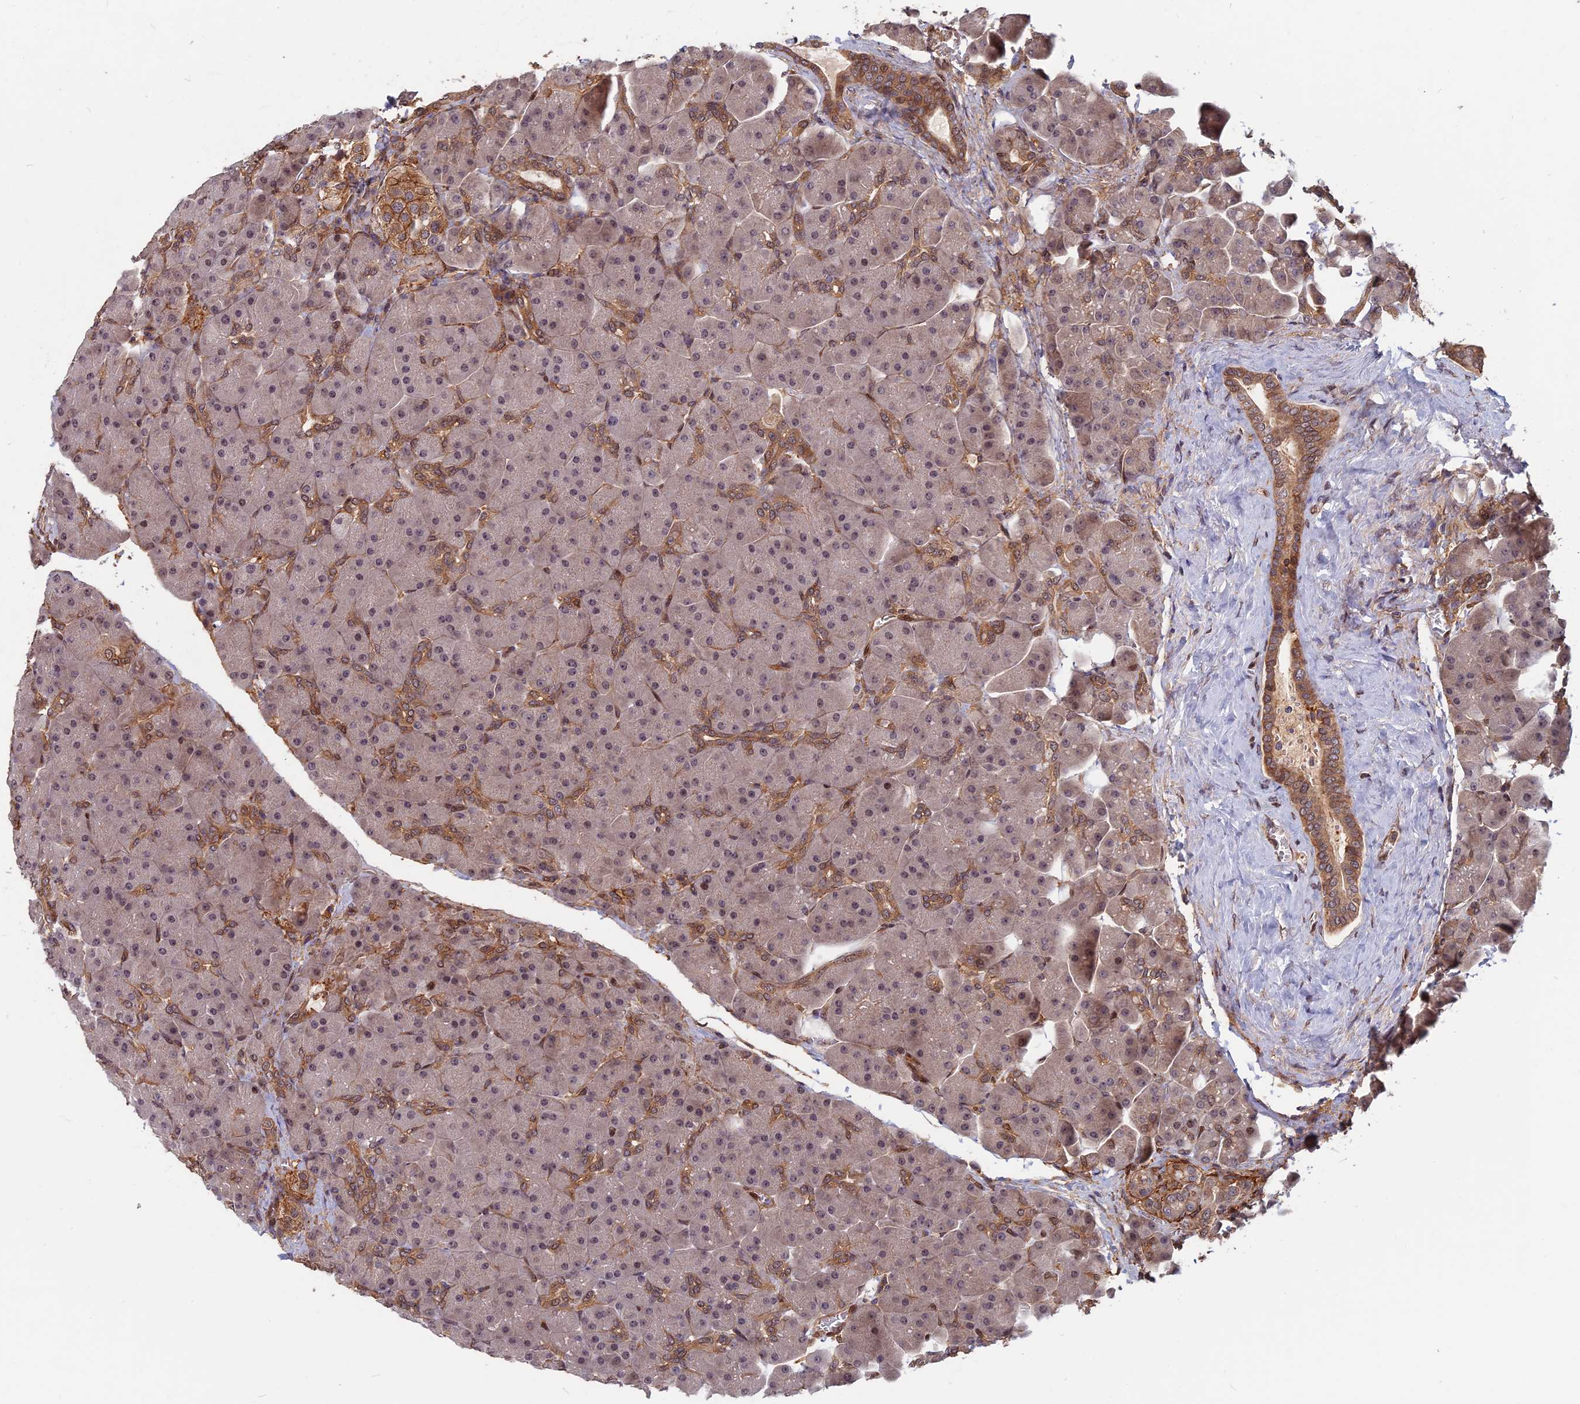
{"staining": {"intensity": "moderate", "quantity": "25%-75%", "location": "cytoplasmic/membranous,nuclear"}, "tissue": "pancreas", "cell_type": "Exocrine glandular cells", "image_type": "normal", "snomed": [{"axis": "morphology", "description": "Normal tissue, NOS"}, {"axis": "topography", "description": "Pancreas"}], "caption": "Immunohistochemistry staining of unremarkable pancreas, which reveals medium levels of moderate cytoplasmic/membranous,nuclear positivity in about 25%-75% of exocrine glandular cells indicating moderate cytoplasmic/membranous,nuclear protein staining. The staining was performed using DAB (3,3'-diaminobenzidine) (brown) for protein detection and nuclei were counterstained in hematoxylin (blue).", "gene": "SPG11", "patient": {"sex": "male", "age": 66}}